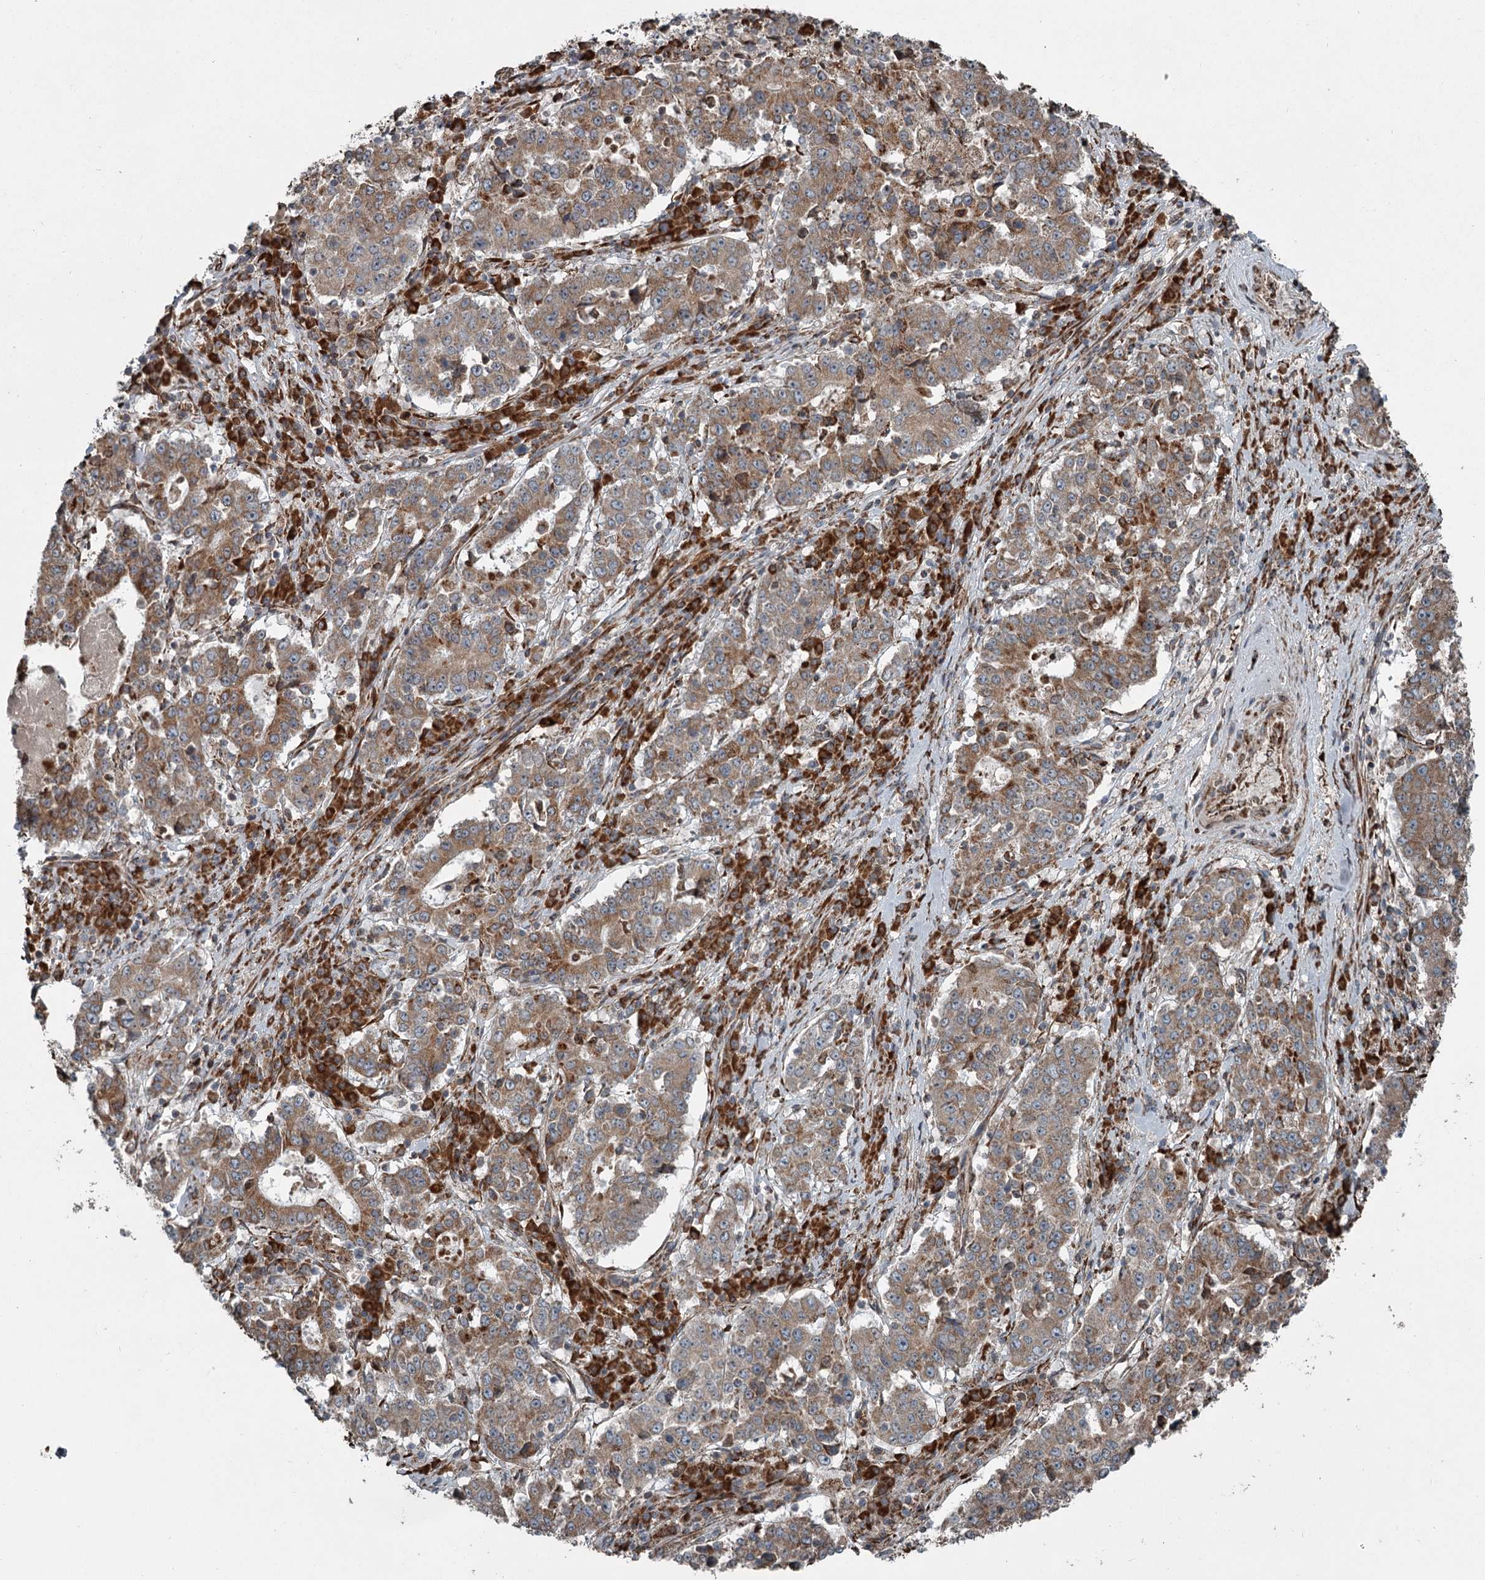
{"staining": {"intensity": "moderate", "quantity": ">75%", "location": "cytoplasmic/membranous"}, "tissue": "stomach cancer", "cell_type": "Tumor cells", "image_type": "cancer", "snomed": [{"axis": "morphology", "description": "Adenocarcinoma, NOS"}, {"axis": "topography", "description": "Stomach"}], "caption": "Immunohistochemical staining of human stomach cancer shows medium levels of moderate cytoplasmic/membranous protein staining in approximately >75% of tumor cells.", "gene": "RASSF8", "patient": {"sex": "male", "age": 59}}